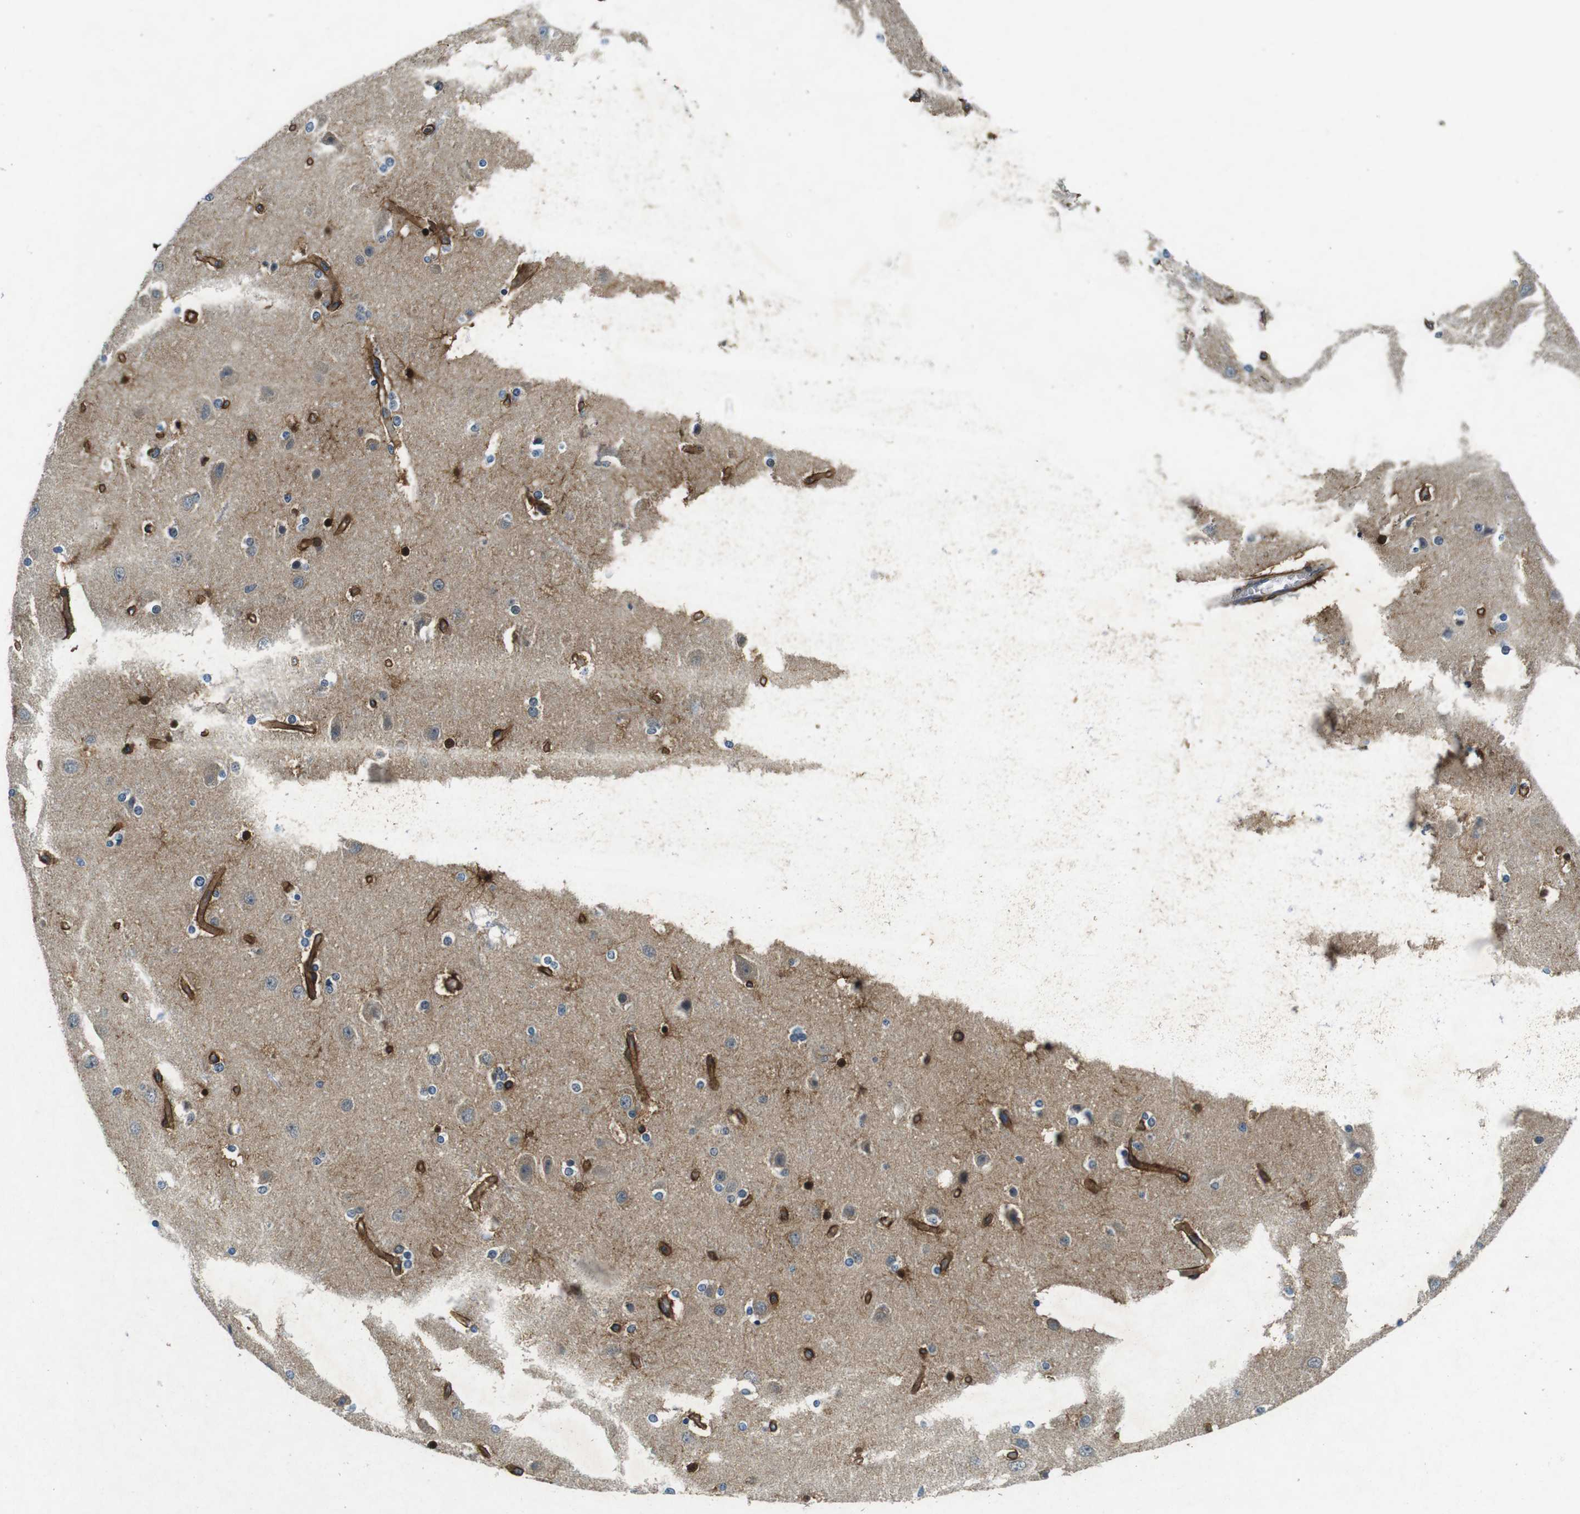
{"staining": {"intensity": "strong", "quantity": "25%-75%", "location": "cytoplasmic/membranous"}, "tissue": "cerebral cortex", "cell_type": "Endothelial cells", "image_type": "normal", "snomed": [{"axis": "morphology", "description": "Normal tissue, NOS"}, {"axis": "topography", "description": "Cerebral cortex"}], "caption": "Brown immunohistochemical staining in normal cerebral cortex displays strong cytoplasmic/membranous expression in approximately 25%-75% of endothelial cells. (DAB (3,3'-diaminobenzidine) IHC, brown staining for protein, blue staining for nuclei).", "gene": "DTNA", "patient": {"sex": "female", "age": 54}}